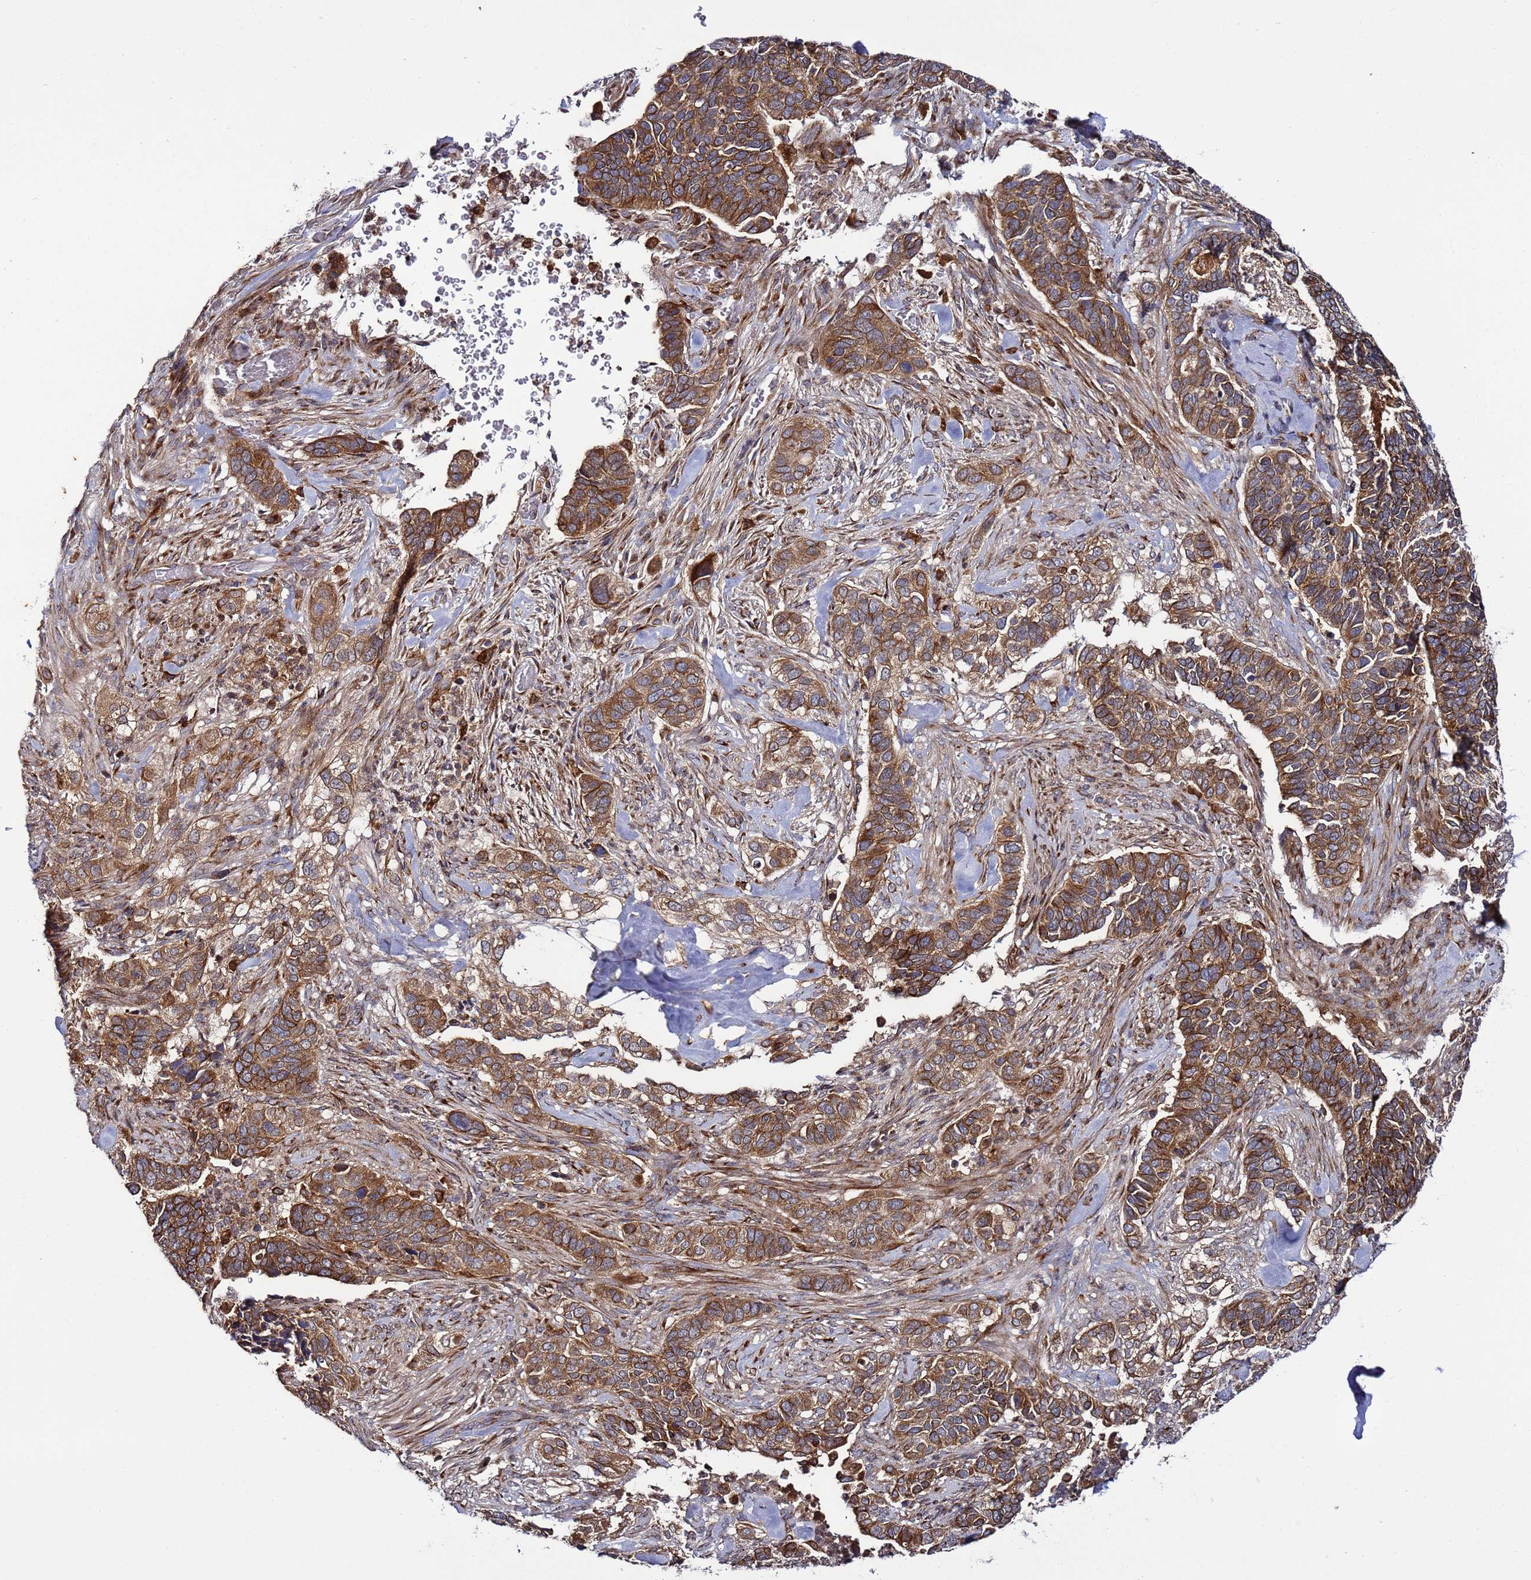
{"staining": {"intensity": "strong", "quantity": ">75%", "location": "cytoplasmic/membranous"}, "tissue": "cervical cancer", "cell_type": "Tumor cells", "image_type": "cancer", "snomed": [{"axis": "morphology", "description": "Squamous cell carcinoma, NOS"}, {"axis": "topography", "description": "Cervix"}], "caption": "This is an image of immunohistochemistry staining of cervical squamous cell carcinoma, which shows strong expression in the cytoplasmic/membranous of tumor cells.", "gene": "TMEM176B", "patient": {"sex": "female", "age": 38}}